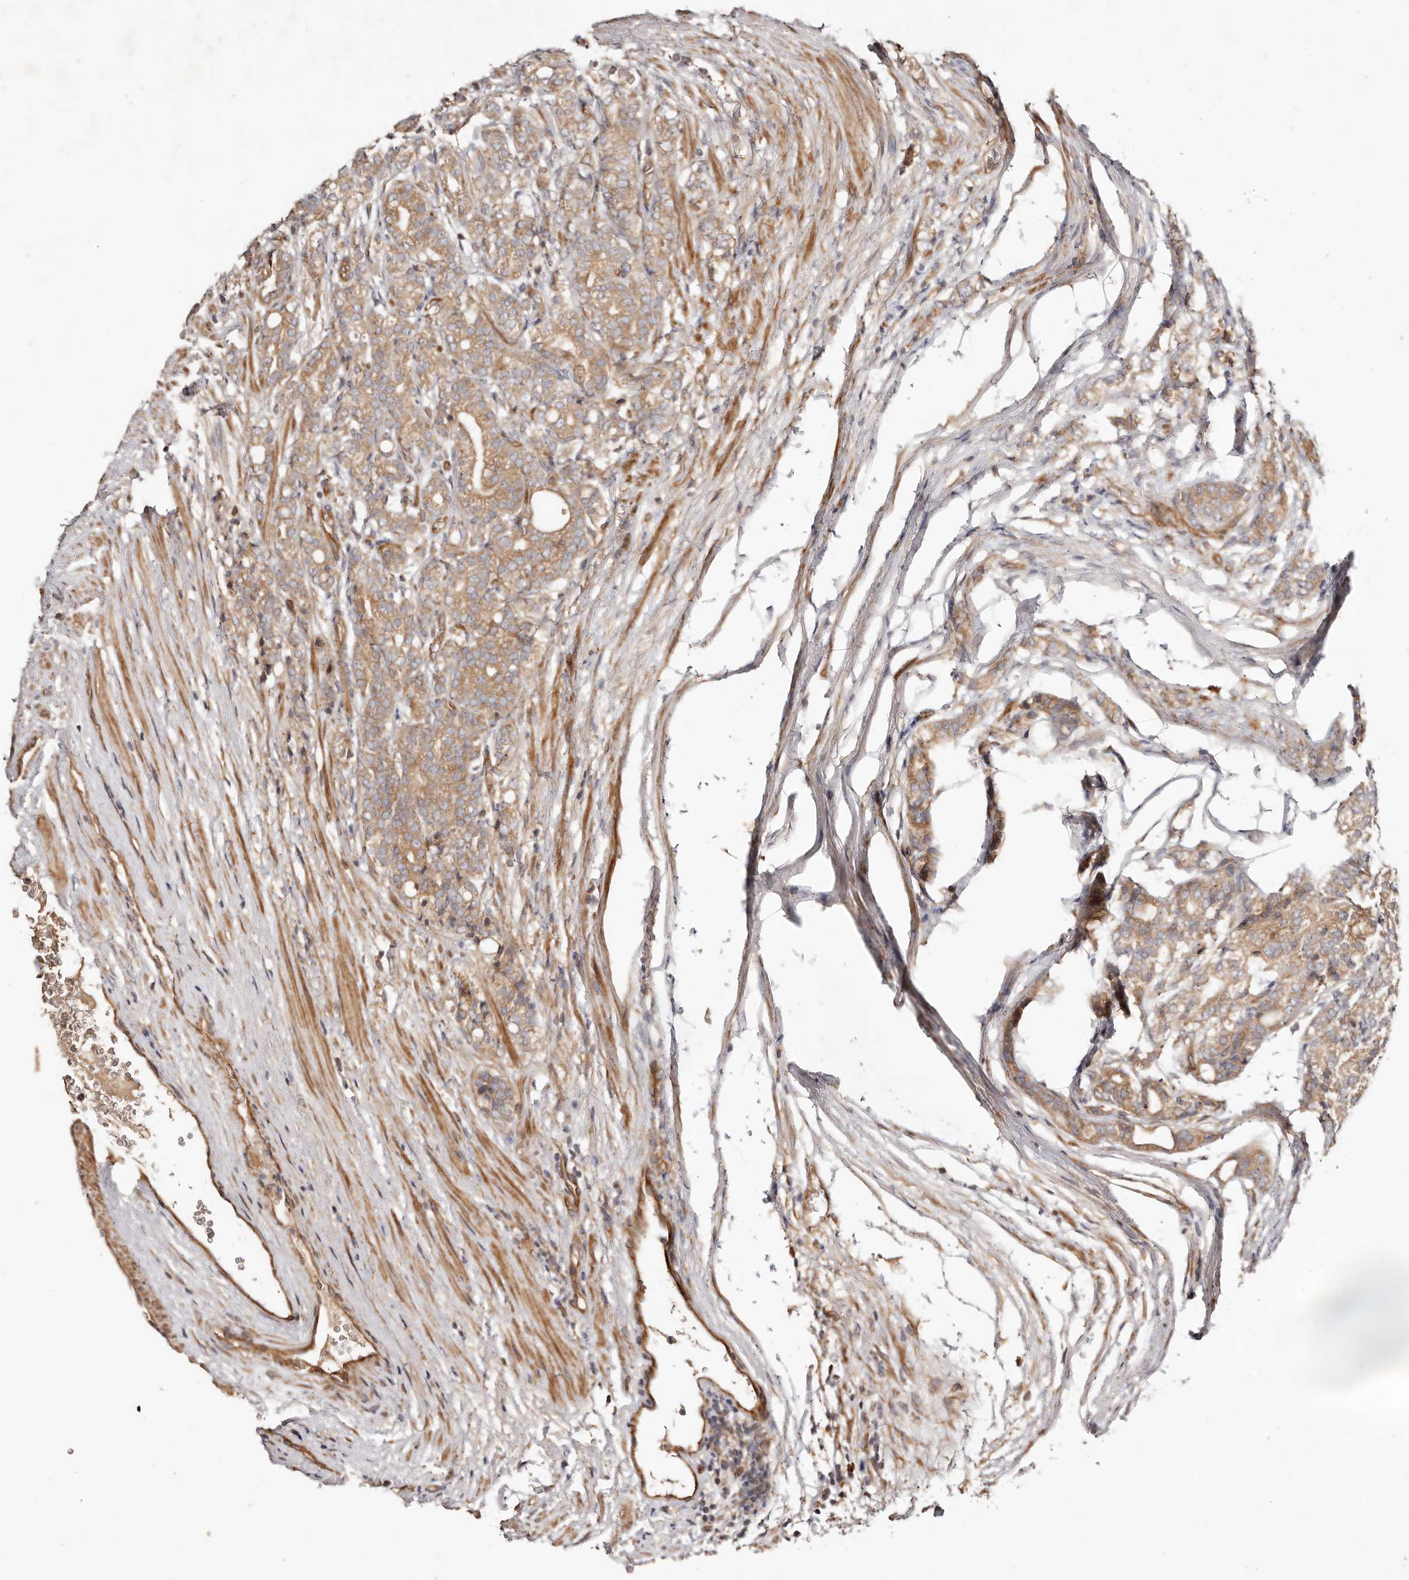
{"staining": {"intensity": "moderate", "quantity": ">75%", "location": "cytoplasmic/membranous"}, "tissue": "prostate cancer", "cell_type": "Tumor cells", "image_type": "cancer", "snomed": [{"axis": "morphology", "description": "Adenocarcinoma, High grade"}, {"axis": "topography", "description": "Prostate"}], "caption": "The histopathology image shows staining of prostate high-grade adenocarcinoma, revealing moderate cytoplasmic/membranous protein staining (brown color) within tumor cells. (Brightfield microscopy of DAB IHC at high magnification).", "gene": "MACF1", "patient": {"sex": "male", "age": 57}}